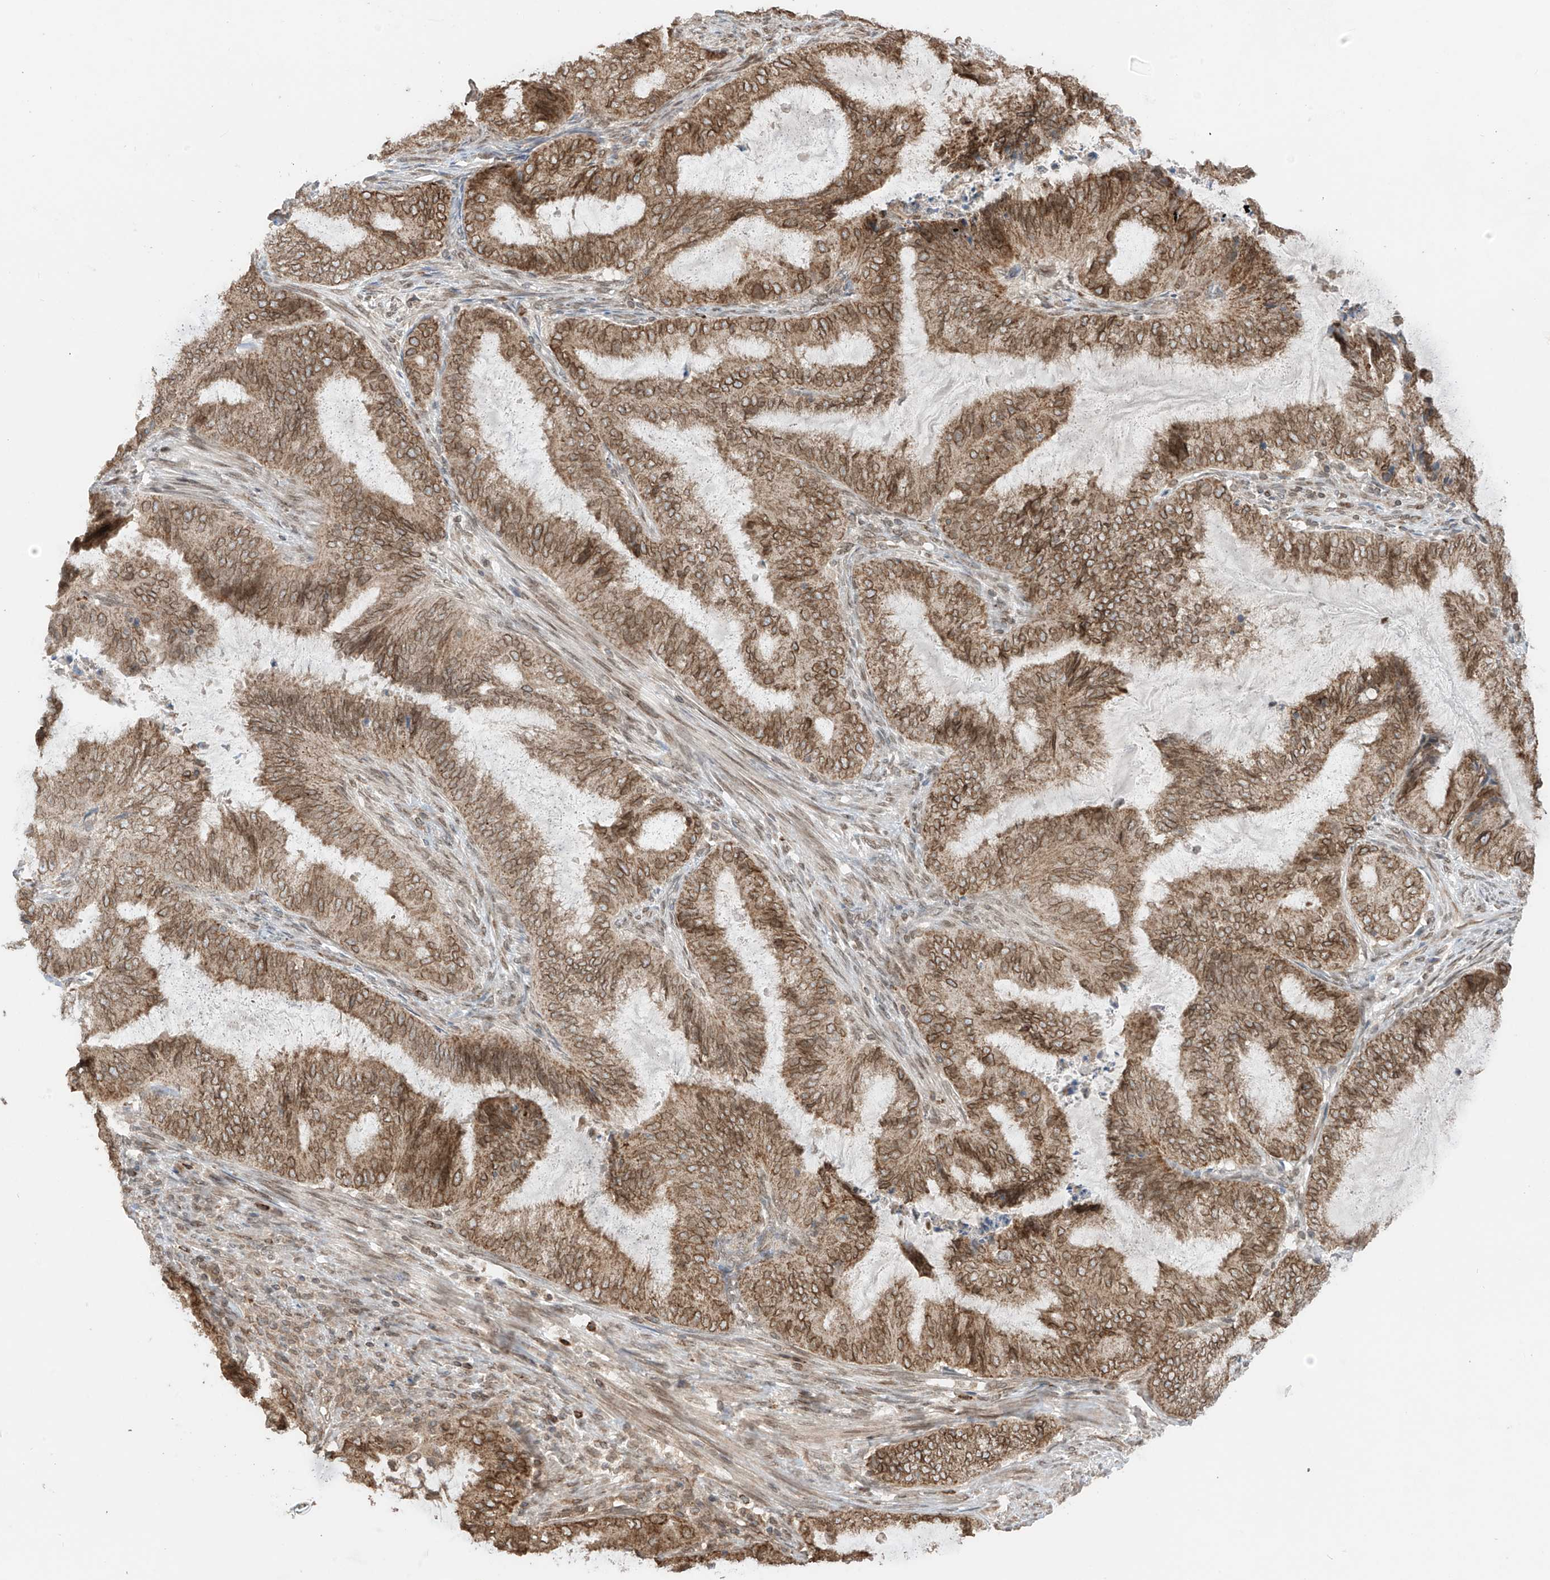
{"staining": {"intensity": "moderate", "quantity": ">75%", "location": "cytoplasmic/membranous,nuclear"}, "tissue": "endometrial cancer", "cell_type": "Tumor cells", "image_type": "cancer", "snomed": [{"axis": "morphology", "description": "Adenocarcinoma, NOS"}, {"axis": "topography", "description": "Endometrium"}], "caption": "Brown immunohistochemical staining in human adenocarcinoma (endometrial) displays moderate cytoplasmic/membranous and nuclear positivity in about >75% of tumor cells.", "gene": "AHCTF1", "patient": {"sex": "female", "age": 51}}